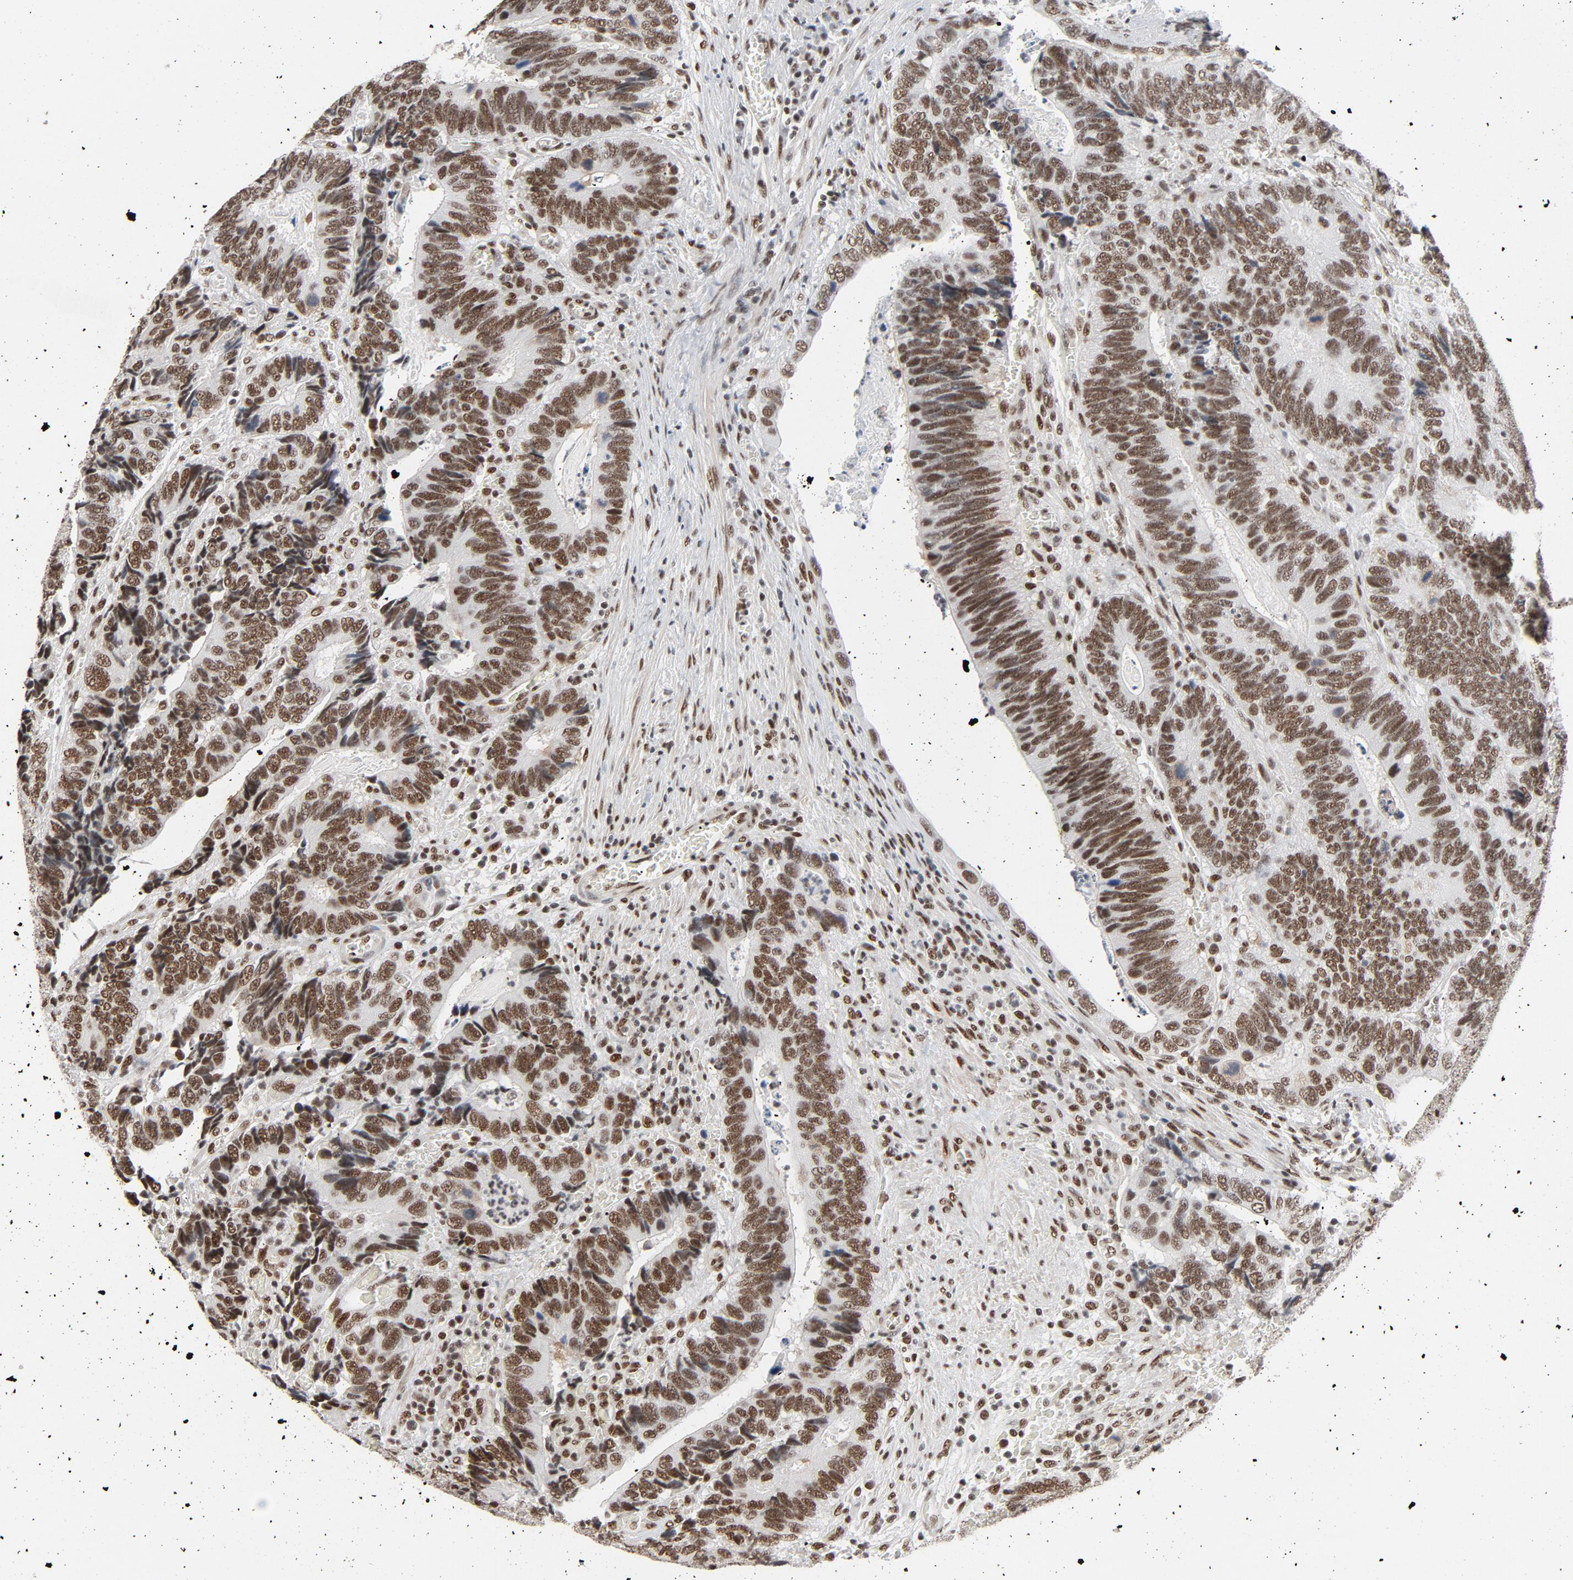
{"staining": {"intensity": "moderate", "quantity": "25%-75%", "location": "nuclear"}, "tissue": "colorectal cancer", "cell_type": "Tumor cells", "image_type": "cancer", "snomed": [{"axis": "morphology", "description": "Adenocarcinoma, NOS"}, {"axis": "topography", "description": "Colon"}], "caption": "Immunohistochemistry (IHC) of human colorectal adenocarcinoma reveals medium levels of moderate nuclear positivity in about 25%-75% of tumor cells. Nuclei are stained in blue.", "gene": "MRE11", "patient": {"sex": "male", "age": 72}}